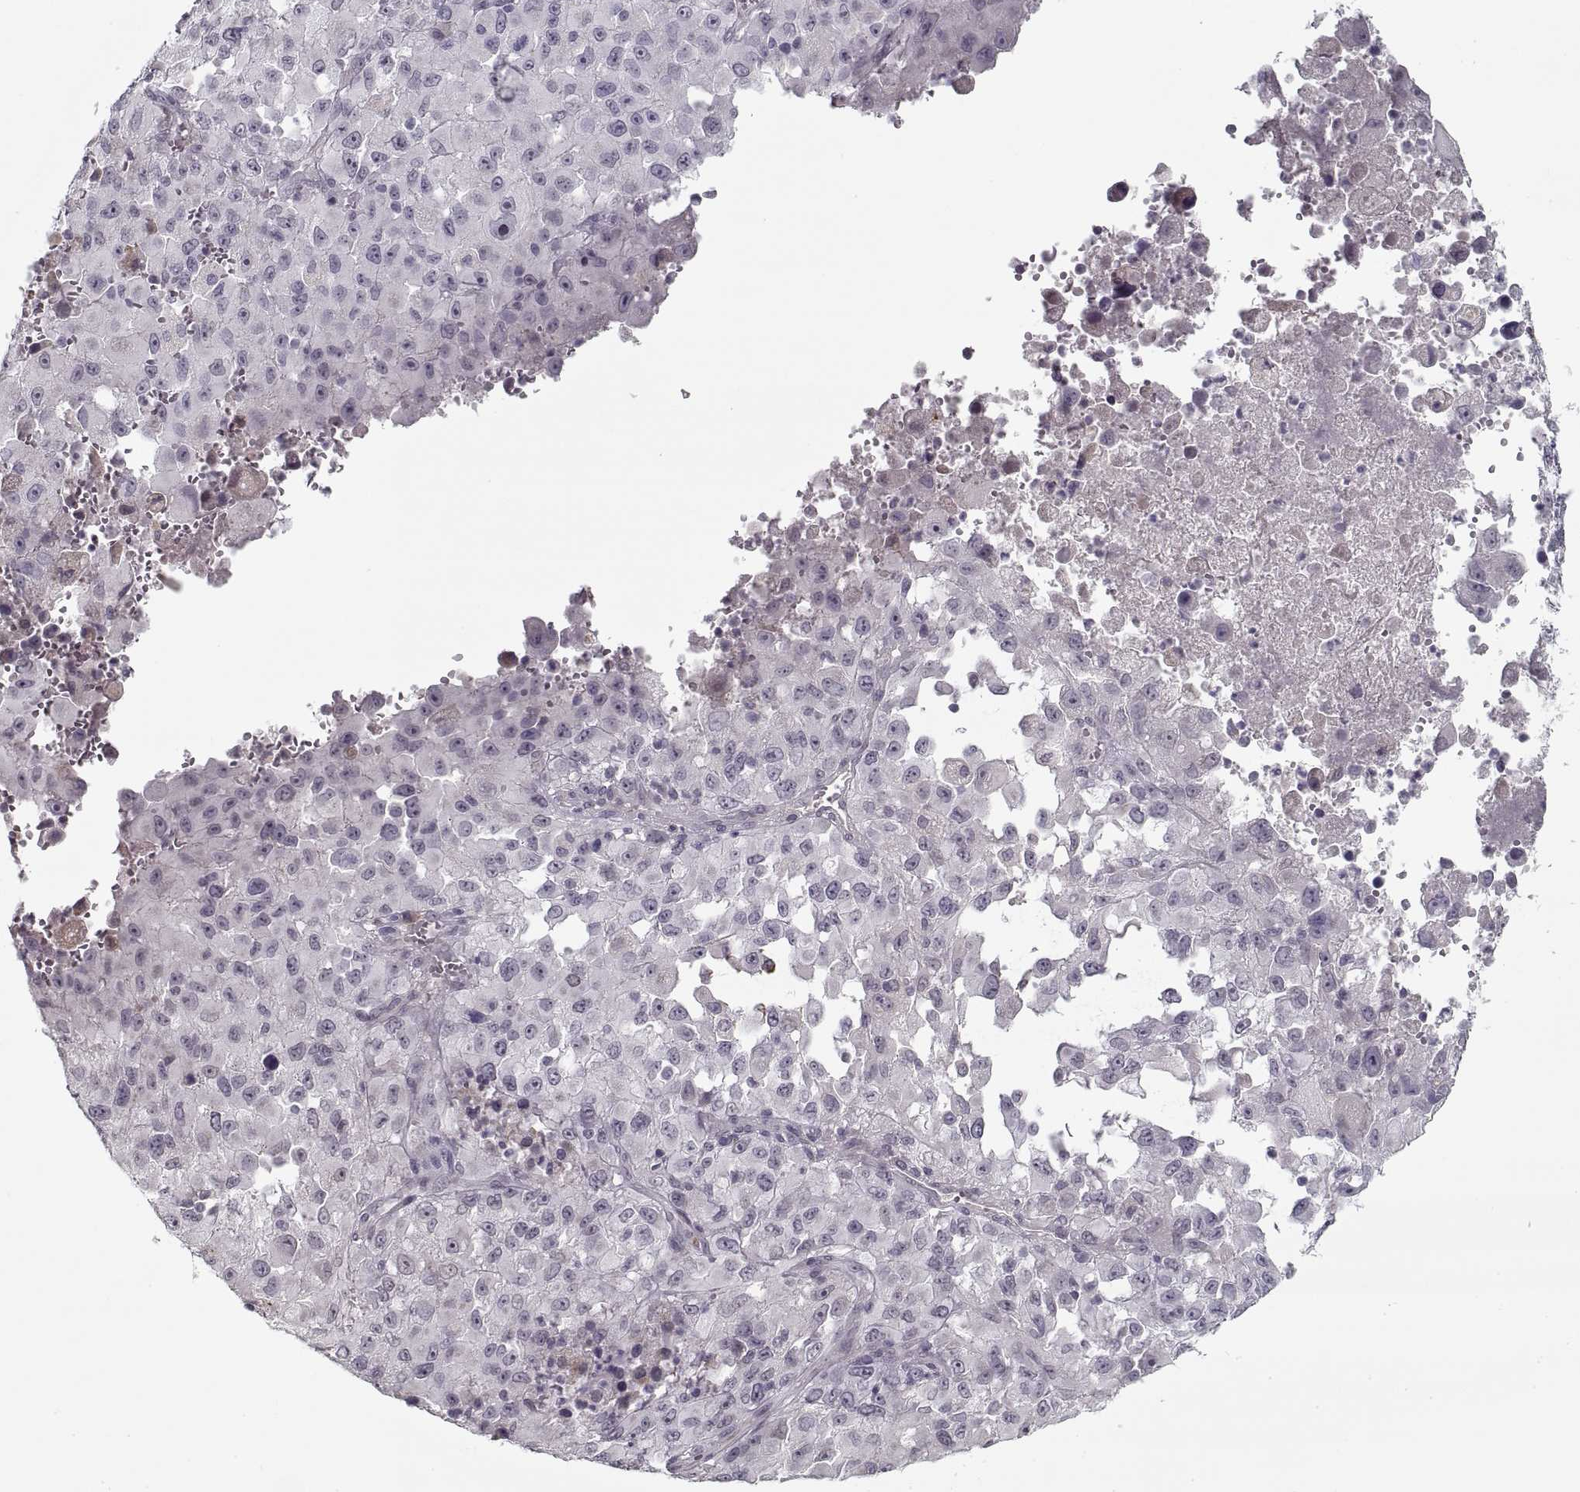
{"staining": {"intensity": "negative", "quantity": "none", "location": "none"}, "tissue": "melanoma", "cell_type": "Tumor cells", "image_type": "cancer", "snomed": [{"axis": "morphology", "description": "Malignant melanoma, Metastatic site"}, {"axis": "topography", "description": "Soft tissue"}], "caption": "A micrograph of malignant melanoma (metastatic site) stained for a protein reveals no brown staining in tumor cells.", "gene": "GAD2", "patient": {"sex": "male", "age": 50}}